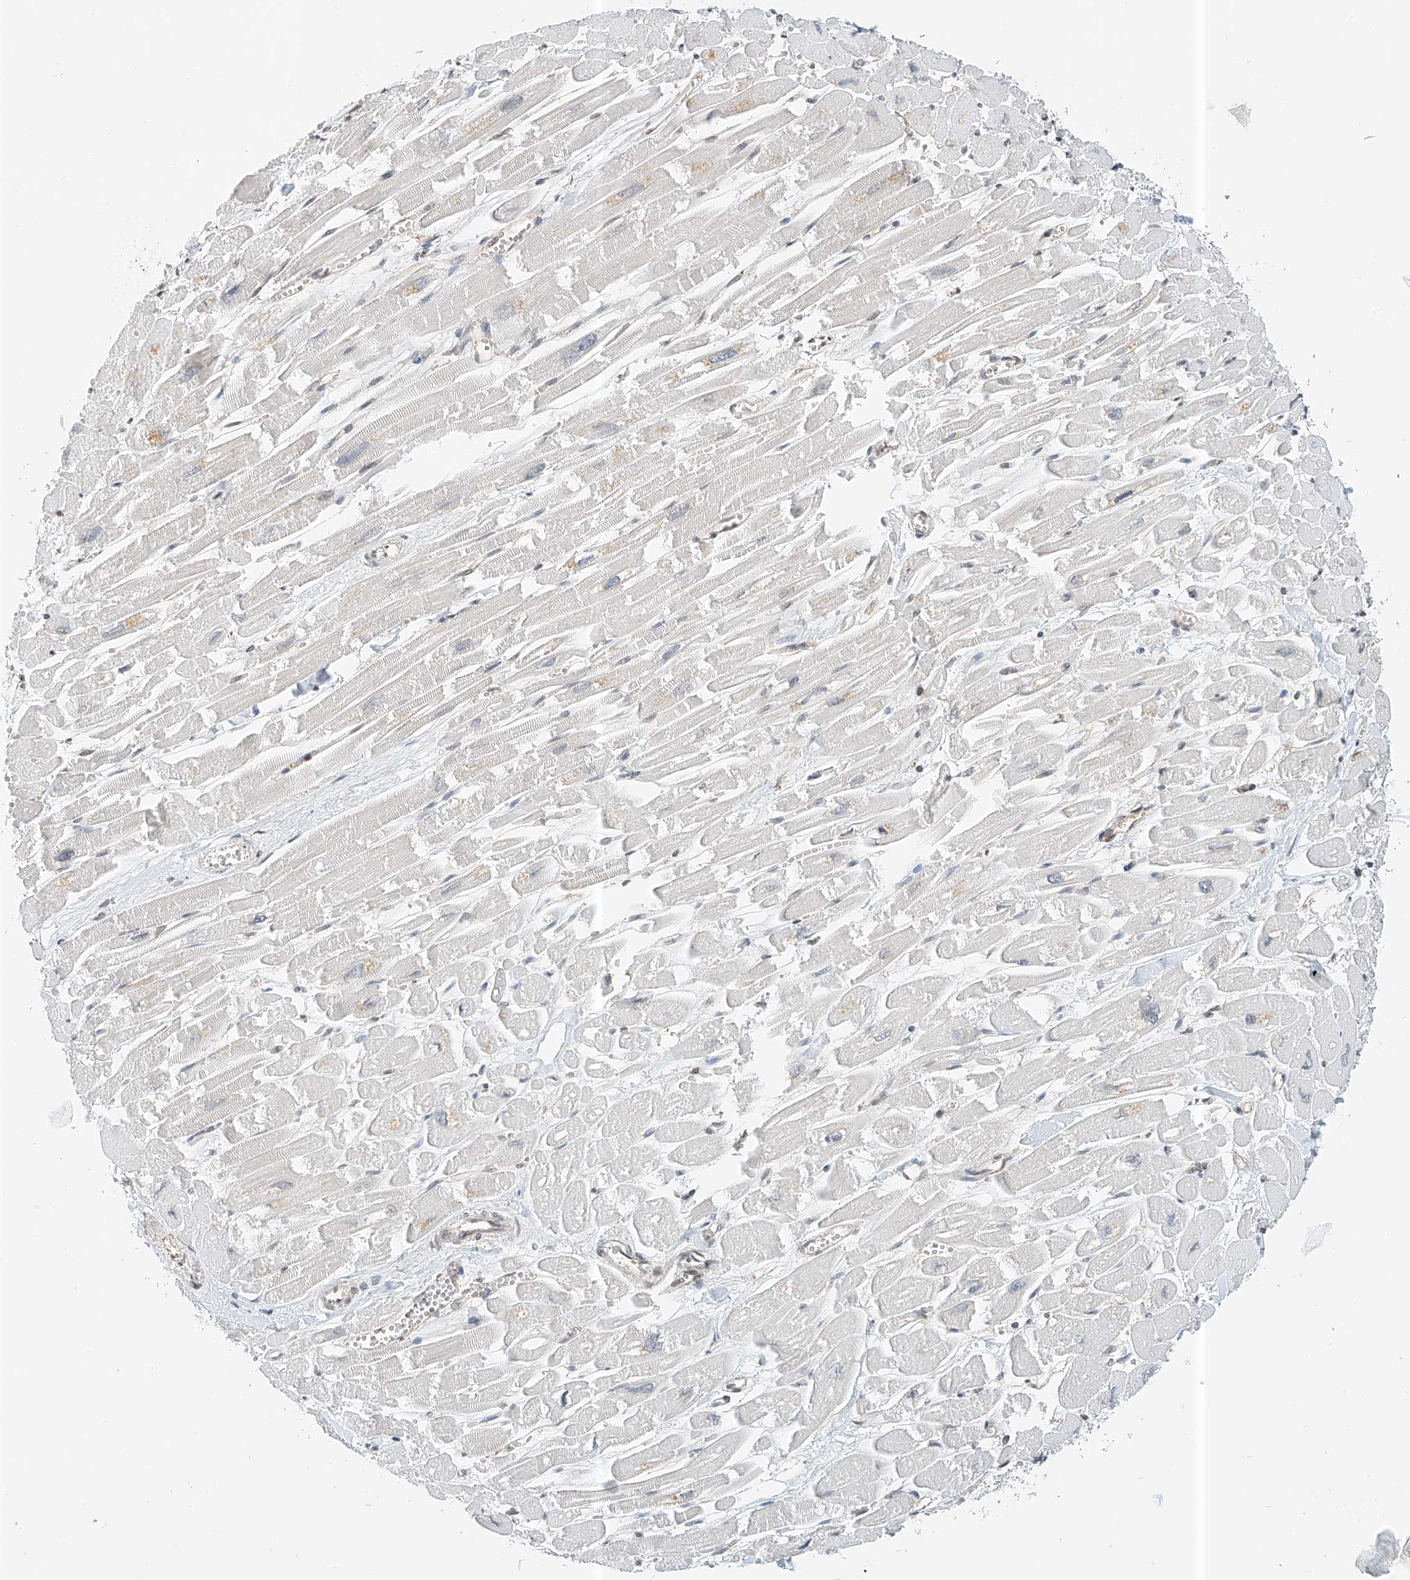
{"staining": {"intensity": "weak", "quantity": "<25%", "location": "cytoplasmic/membranous"}, "tissue": "heart muscle", "cell_type": "Cardiomyocytes", "image_type": "normal", "snomed": [{"axis": "morphology", "description": "Normal tissue, NOS"}, {"axis": "topography", "description": "Heart"}], "caption": "There is no significant staining in cardiomyocytes of heart muscle. (DAB (3,3'-diaminobenzidine) immunohistochemistry, high magnification).", "gene": "PPA2", "patient": {"sex": "male", "age": 54}}